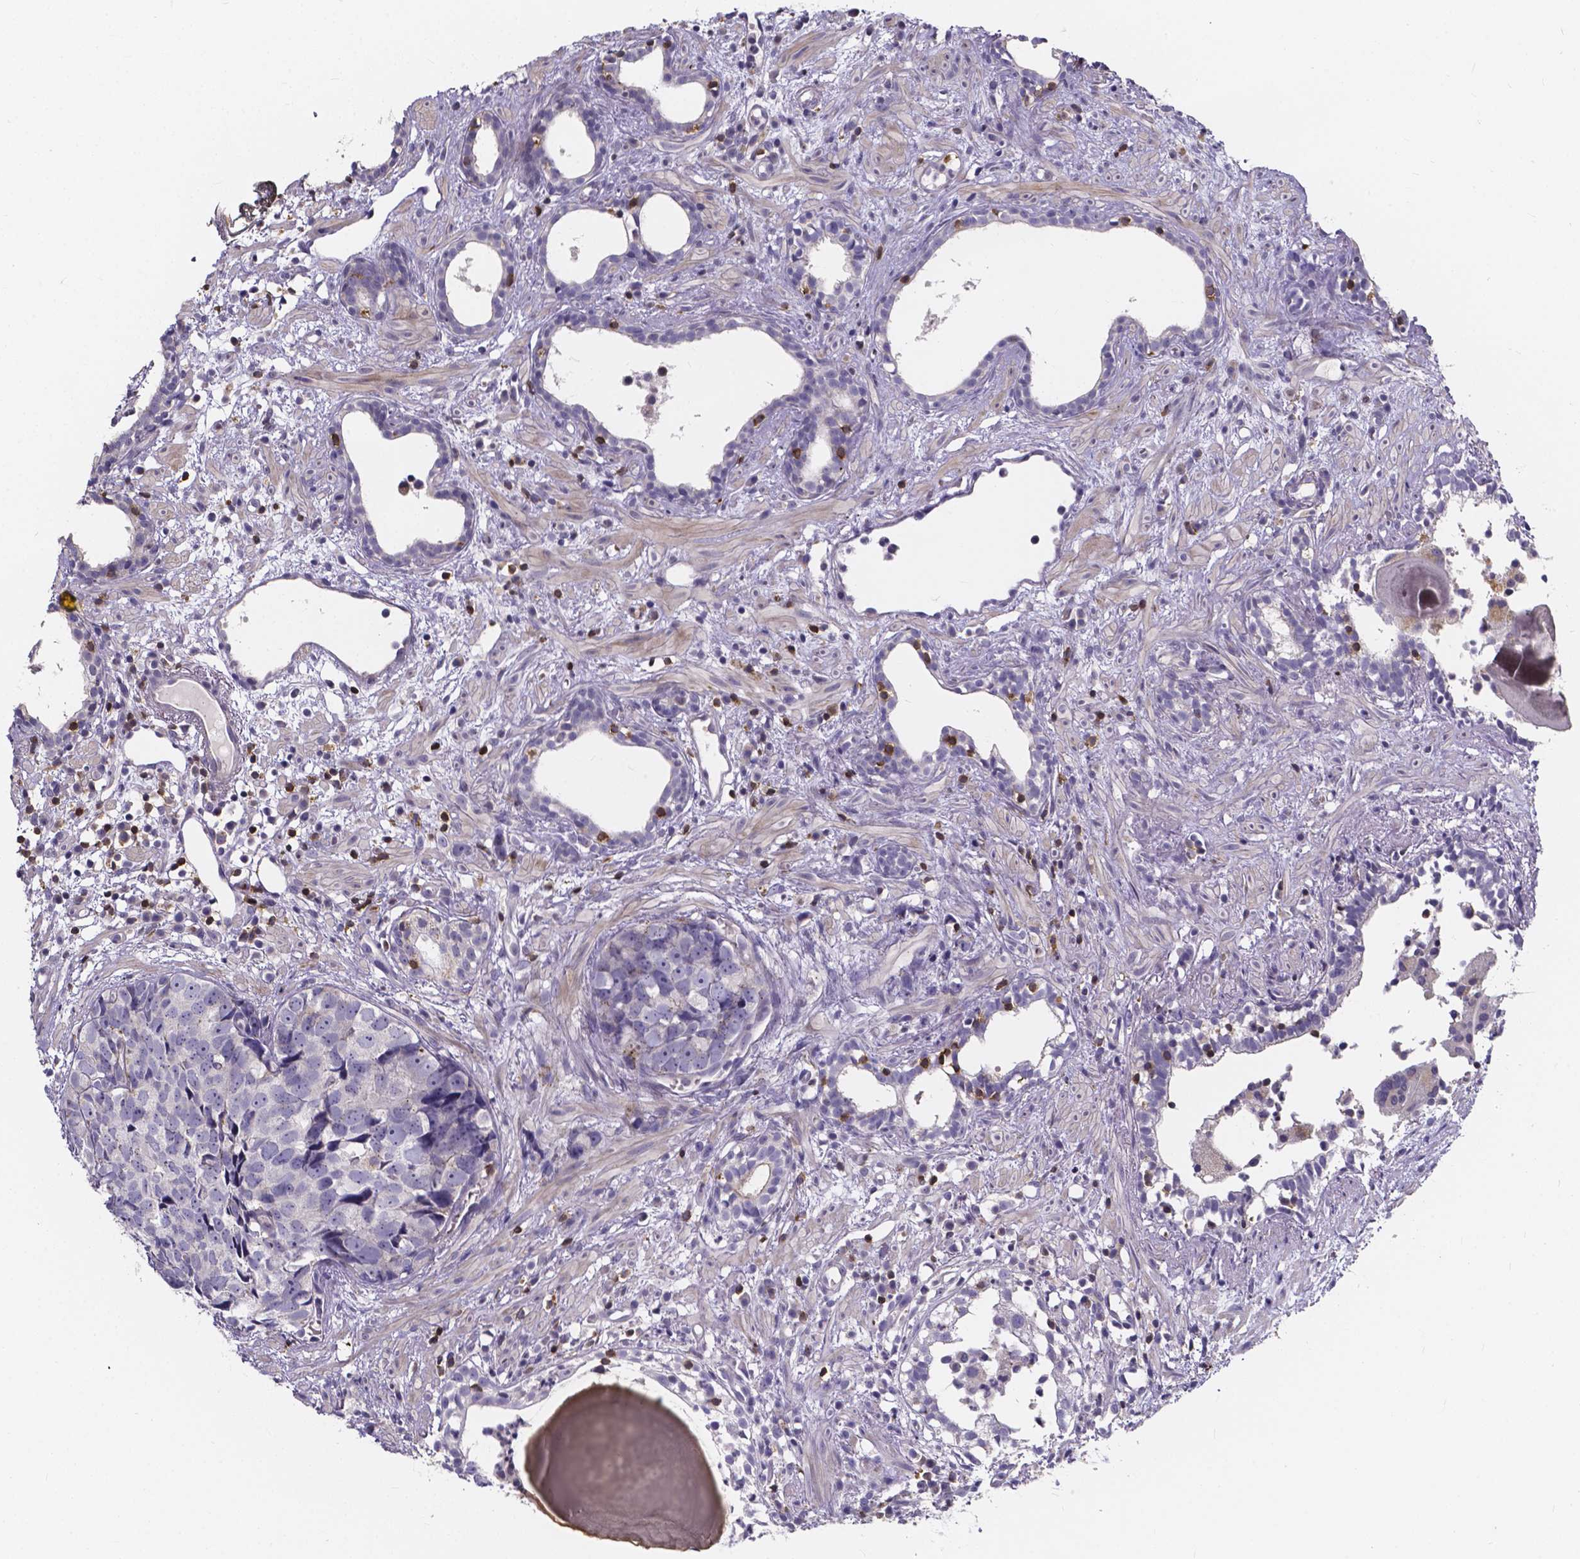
{"staining": {"intensity": "negative", "quantity": "none", "location": "none"}, "tissue": "prostate cancer", "cell_type": "Tumor cells", "image_type": "cancer", "snomed": [{"axis": "morphology", "description": "Adenocarcinoma, High grade"}, {"axis": "topography", "description": "Prostate"}], "caption": "Prostate cancer was stained to show a protein in brown. There is no significant expression in tumor cells.", "gene": "THEMIS", "patient": {"sex": "male", "age": 83}}